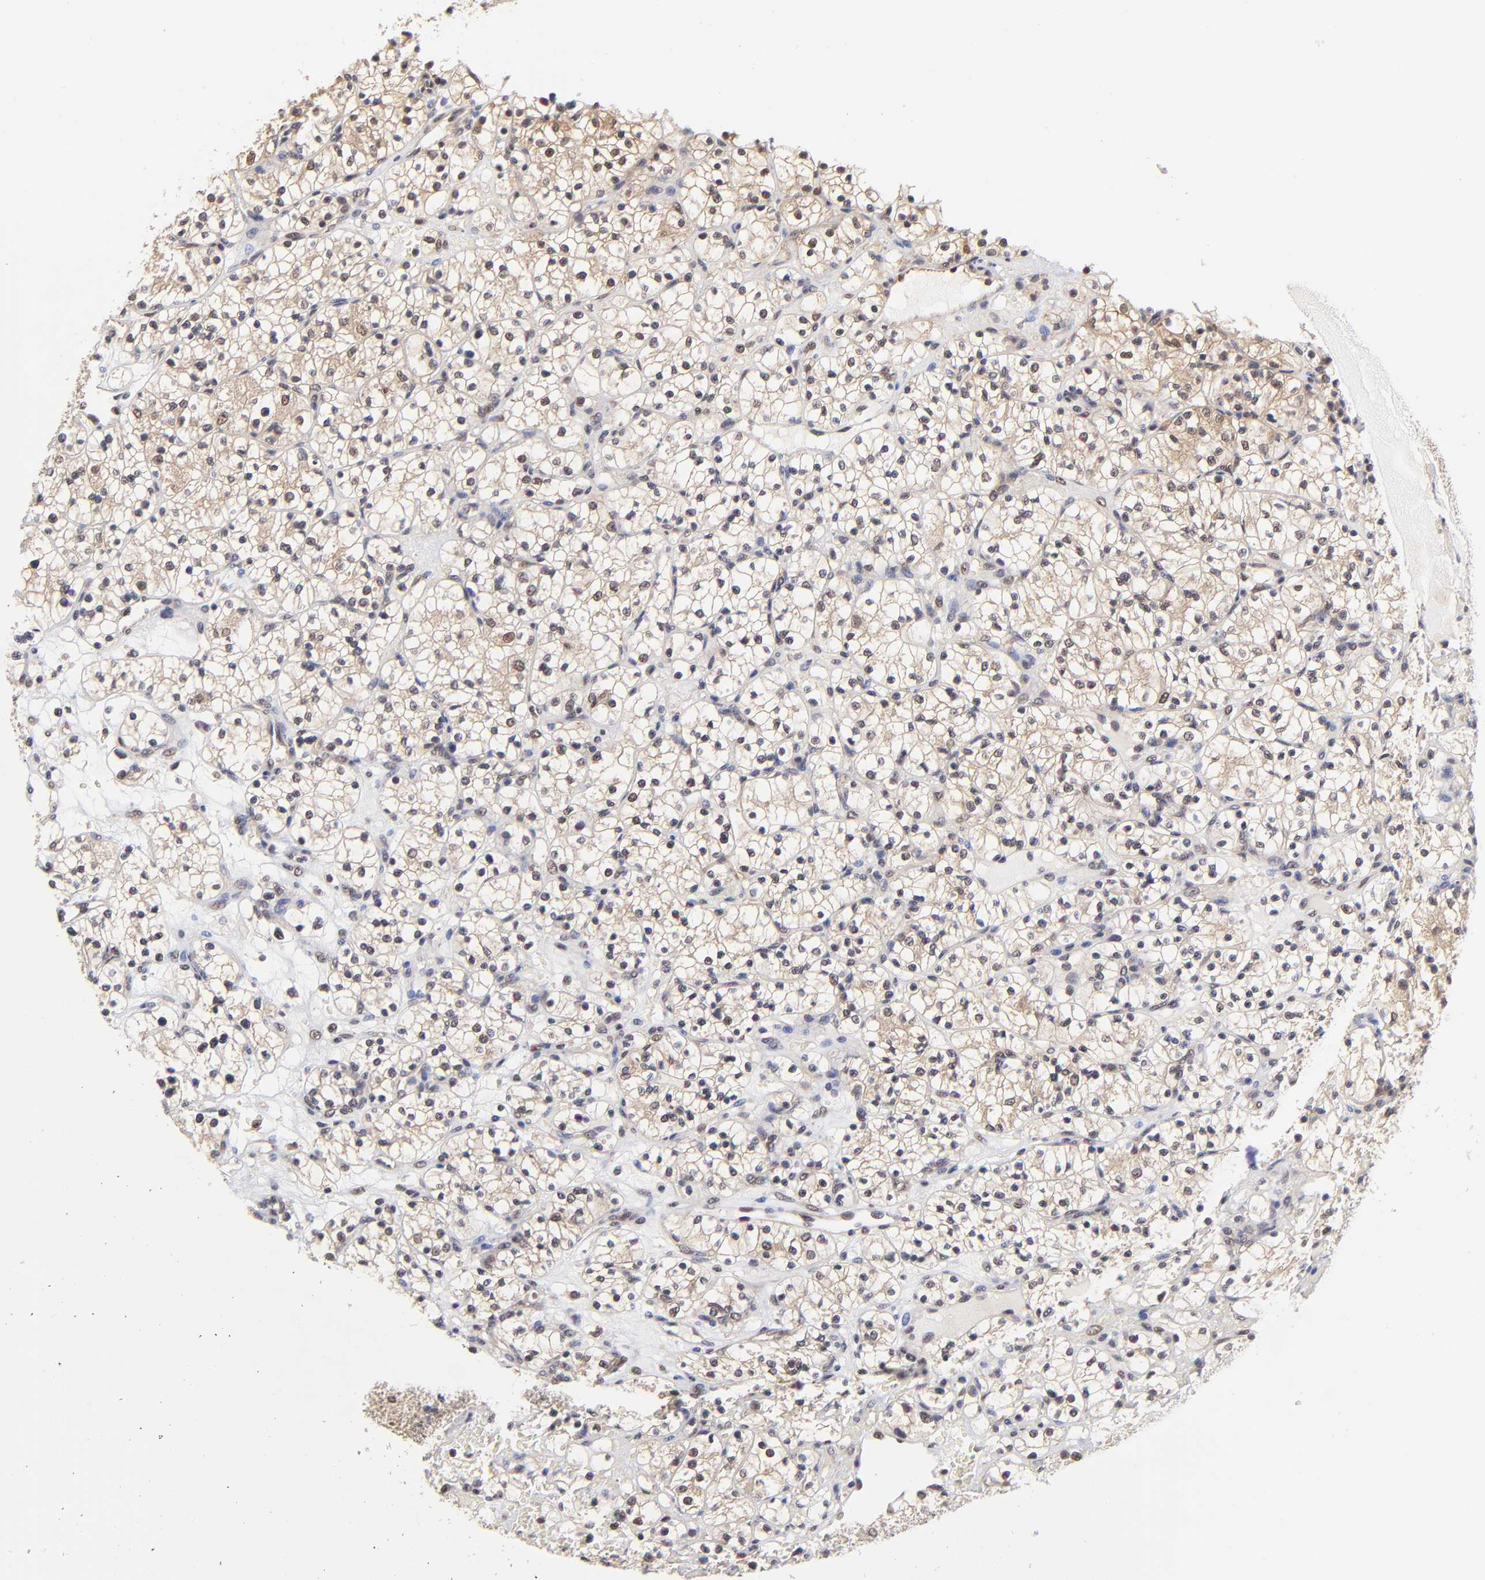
{"staining": {"intensity": "weak", "quantity": "<25%", "location": "nuclear"}, "tissue": "renal cancer", "cell_type": "Tumor cells", "image_type": "cancer", "snomed": [{"axis": "morphology", "description": "Adenocarcinoma, NOS"}, {"axis": "topography", "description": "Kidney"}], "caption": "A high-resolution photomicrograph shows immunohistochemistry staining of renal cancer, which shows no significant expression in tumor cells.", "gene": "PSMC4", "patient": {"sex": "female", "age": 60}}